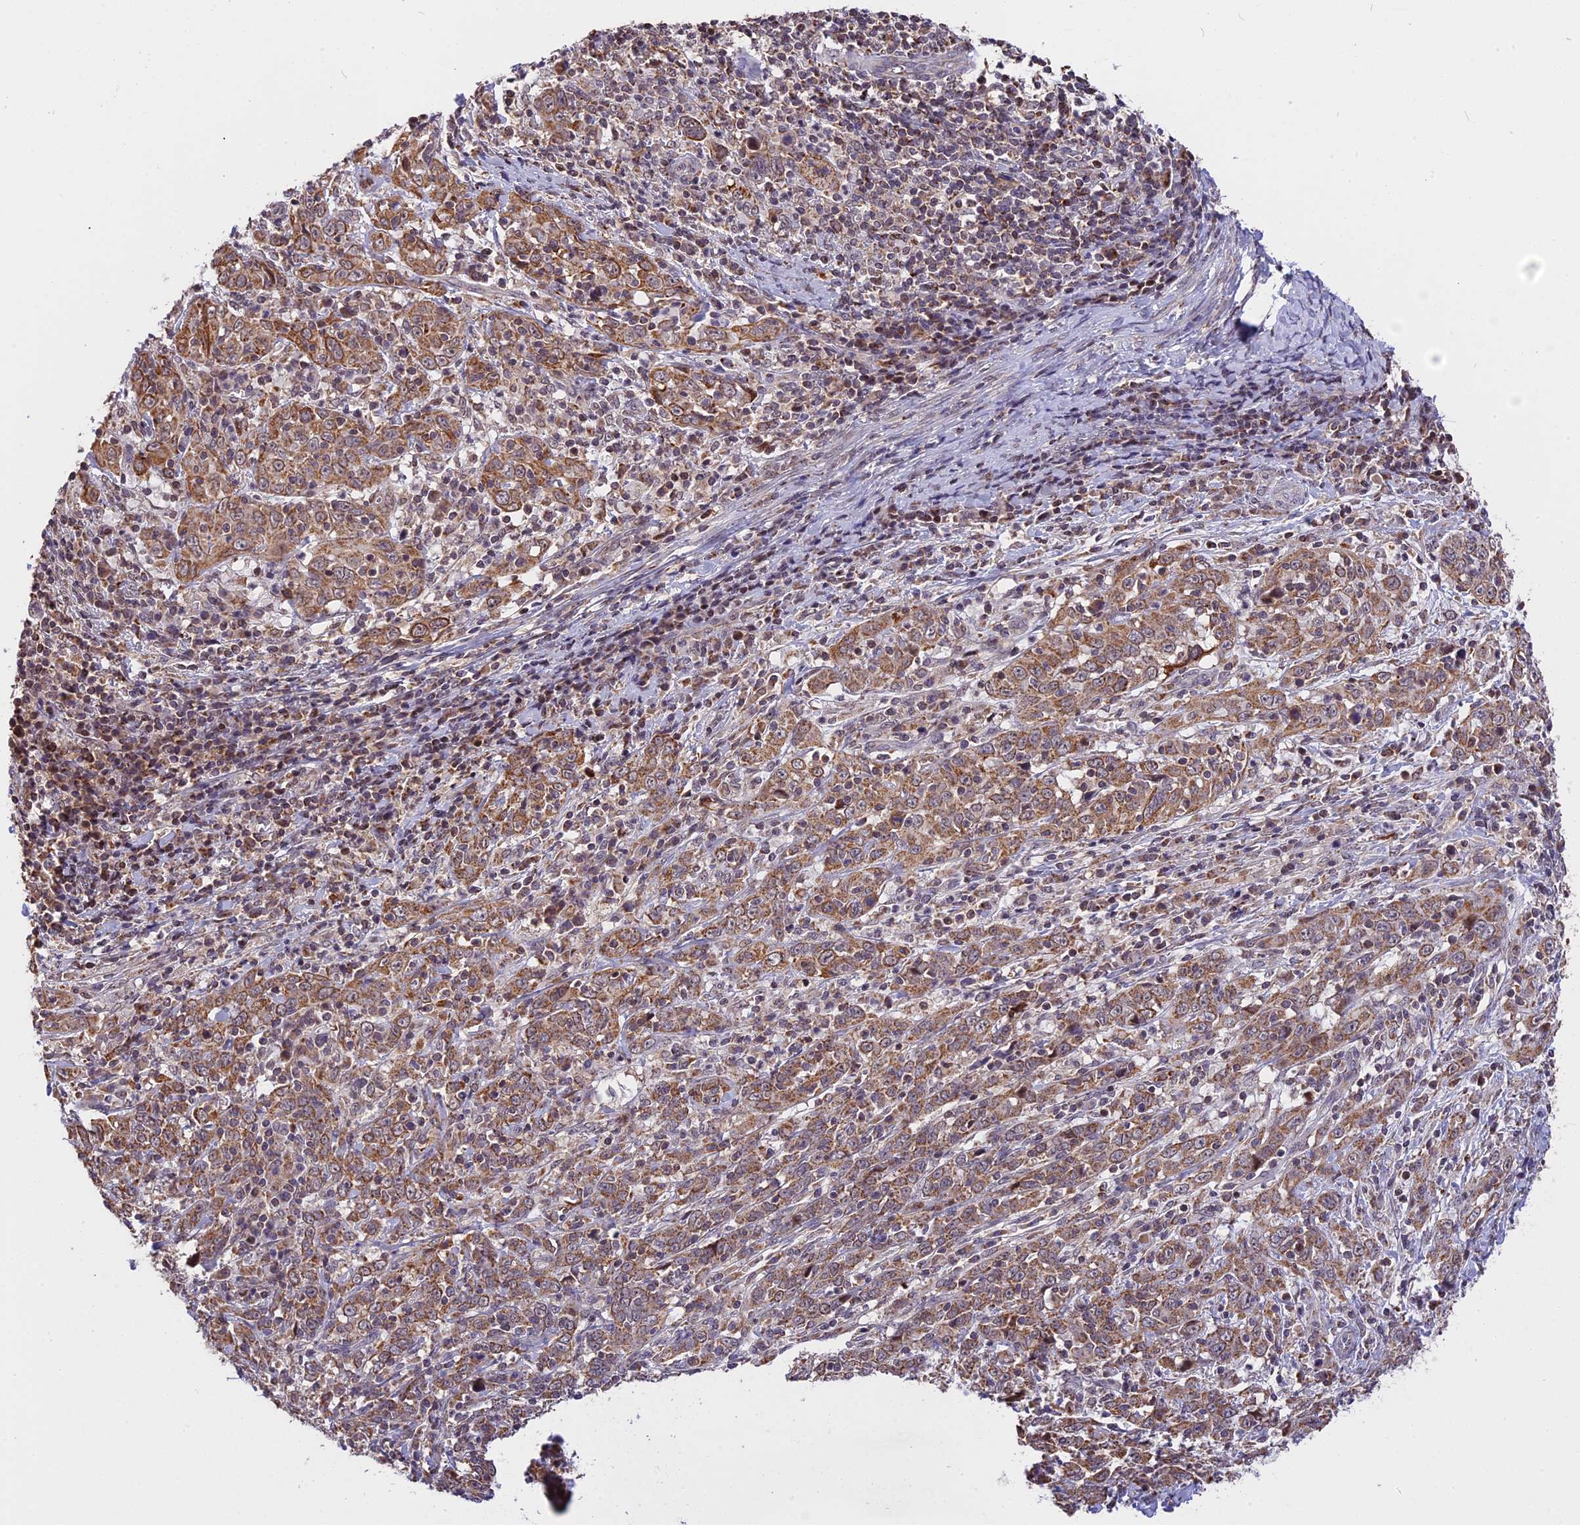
{"staining": {"intensity": "moderate", "quantity": ">75%", "location": "cytoplasmic/membranous"}, "tissue": "cervical cancer", "cell_type": "Tumor cells", "image_type": "cancer", "snomed": [{"axis": "morphology", "description": "Squamous cell carcinoma, NOS"}, {"axis": "topography", "description": "Cervix"}], "caption": "Immunohistochemistry (IHC) (DAB) staining of human cervical cancer (squamous cell carcinoma) displays moderate cytoplasmic/membranous protein expression in approximately >75% of tumor cells.", "gene": "RERGL", "patient": {"sex": "female", "age": 46}}